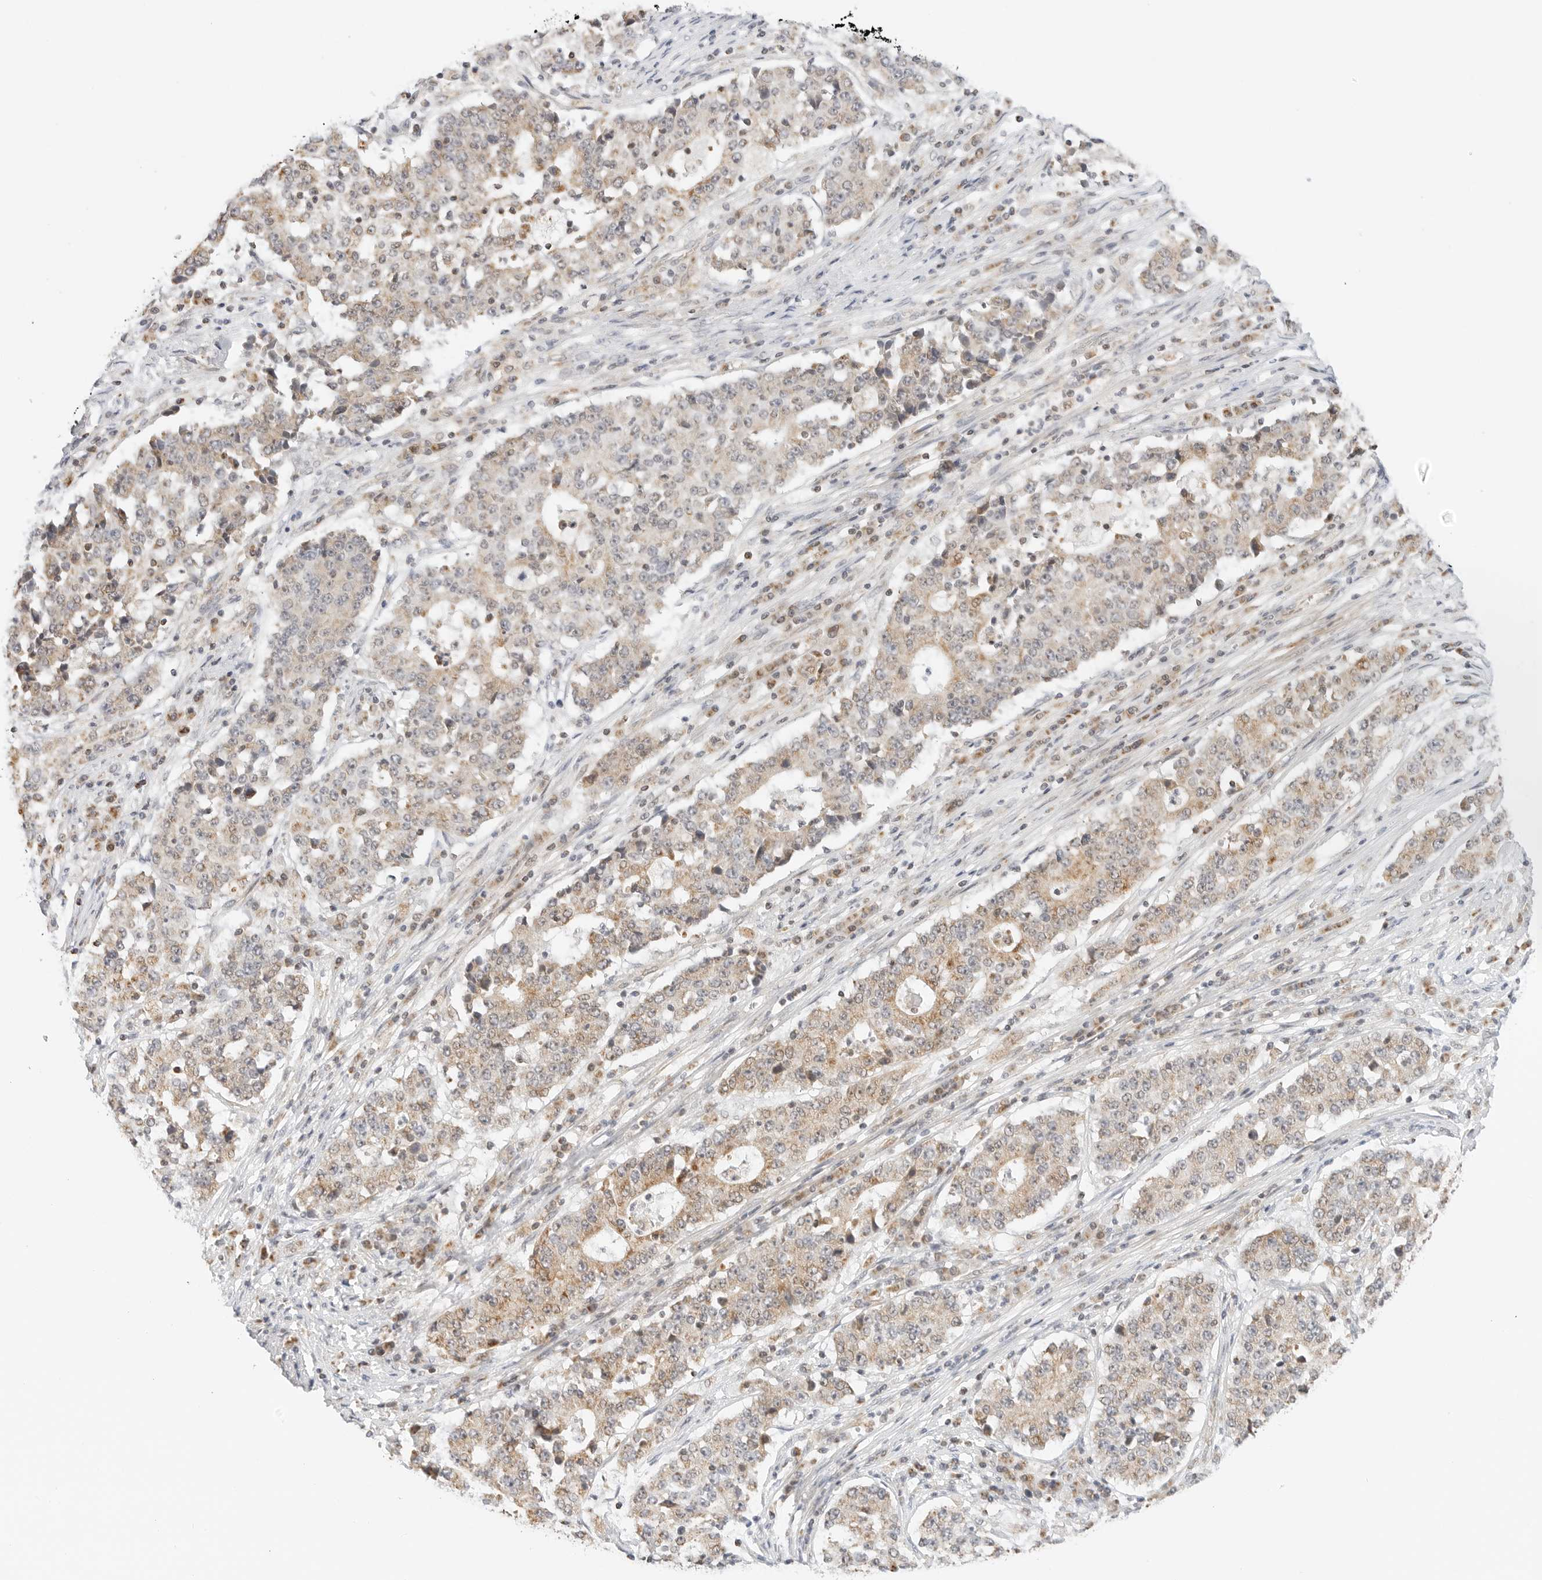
{"staining": {"intensity": "weak", "quantity": ">75%", "location": "cytoplasmic/membranous"}, "tissue": "stomach cancer", "cell_type": "Tumor cells", "image_type": "cancer", "snomed": [{"axis": "morphology", "description": "Adenocarcinoma, NOS"}, {"axis": "topography", "description": "Stomach"}], "caption": "Immunohistochemical staining of stomach adenocarcinoma shows weak cytoplasmic/membranous protein expression in about >75% of tumor cells.", "gene": "GORAB", "patient": {"sex": "male", "age": 59}}